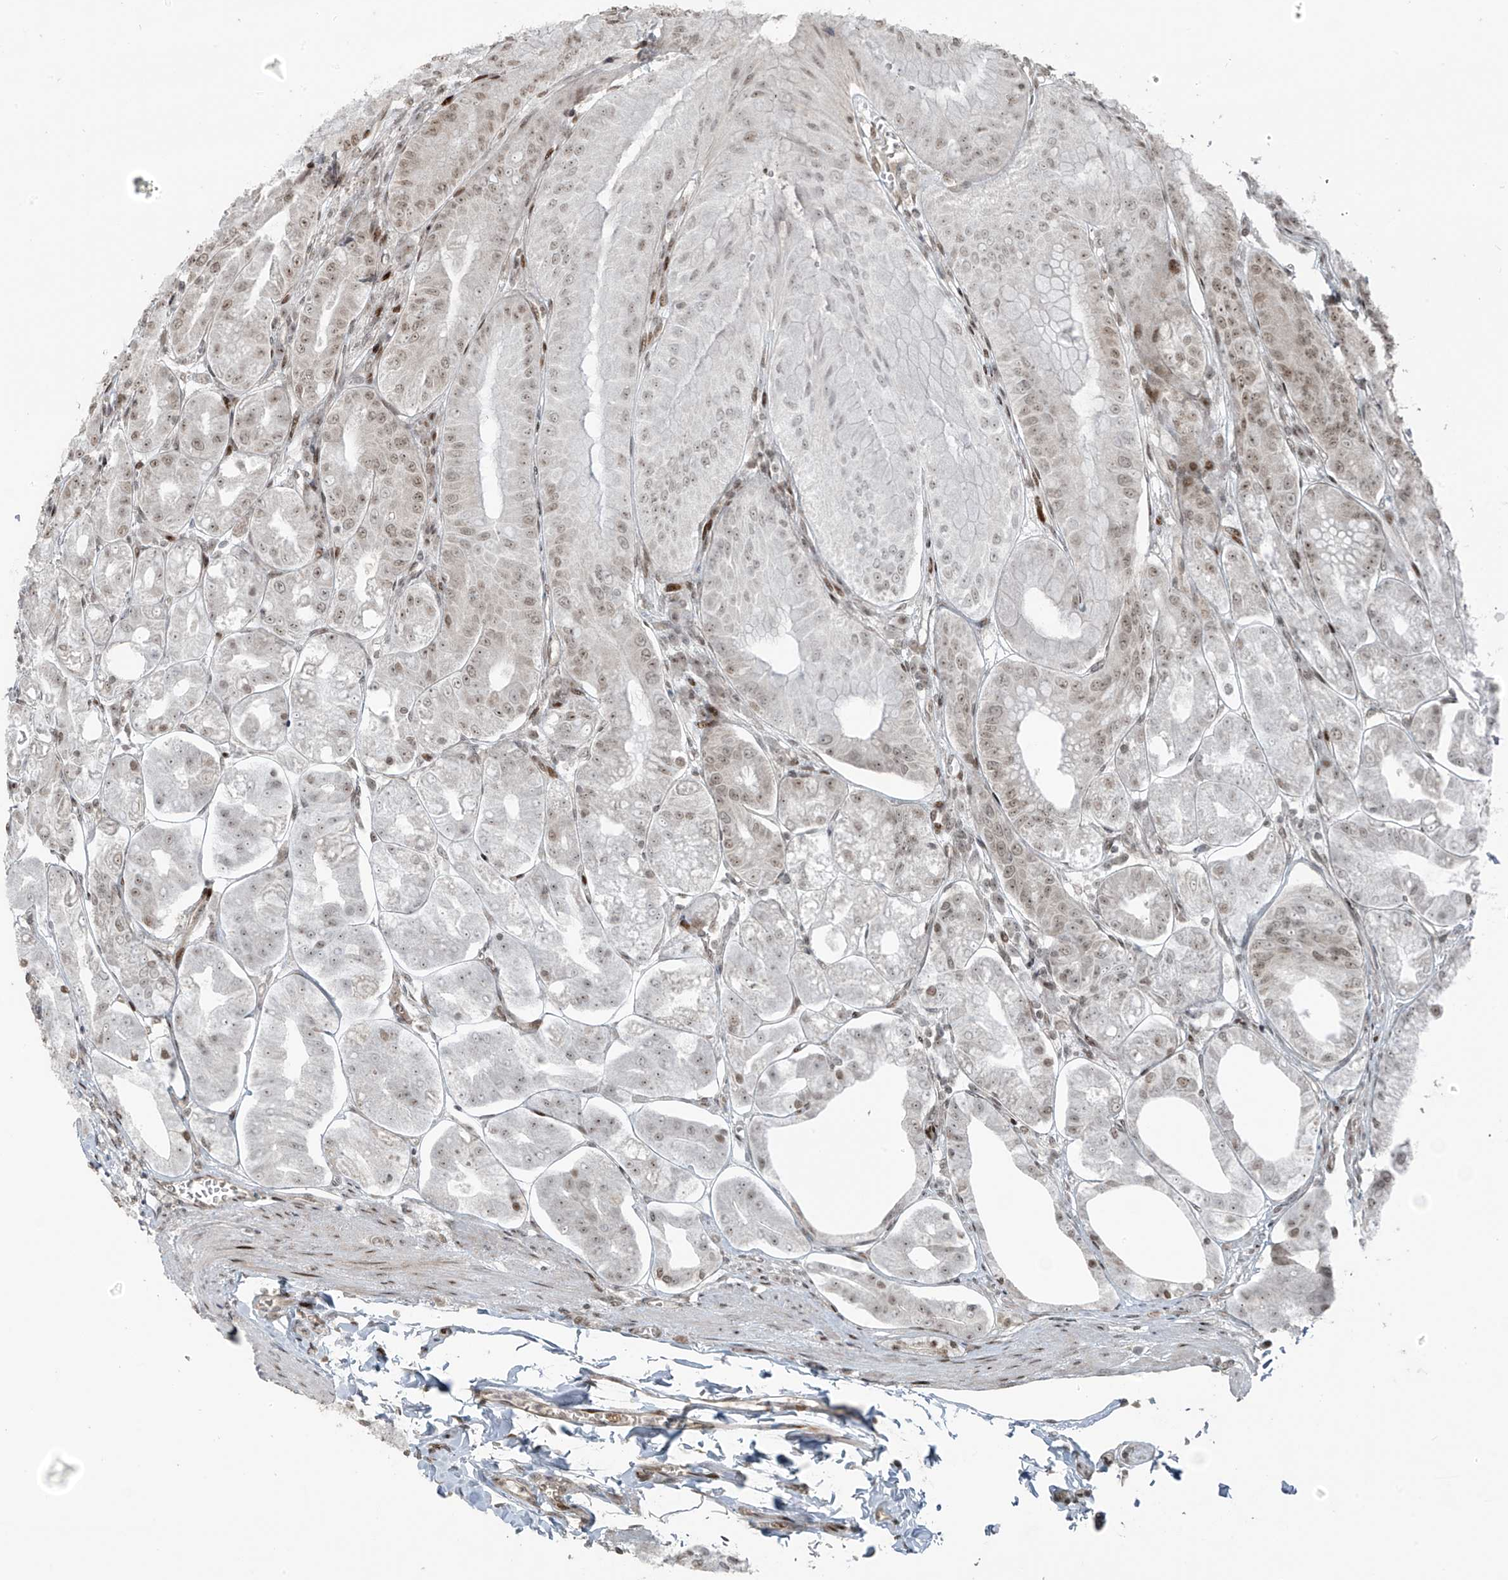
{"staining": {"intensity": "strong", "quantity": "25%-75%", "location": "nuclear"}, "tissue": "stomach", "cell_type": "Glandular cells", "image_type": "normal", "snomed": [{"axis": "morphology", "description": "Normal tissue, NOS"}, {"axis": "topography", "description": "Stomach, lower"}], "caption": "Stomach stained with IHC shows strong nuclear positivity in about 25%-75% of glandular cells.", "gene": "PCNP", "patient": {"sex": "male", "age": 71}}